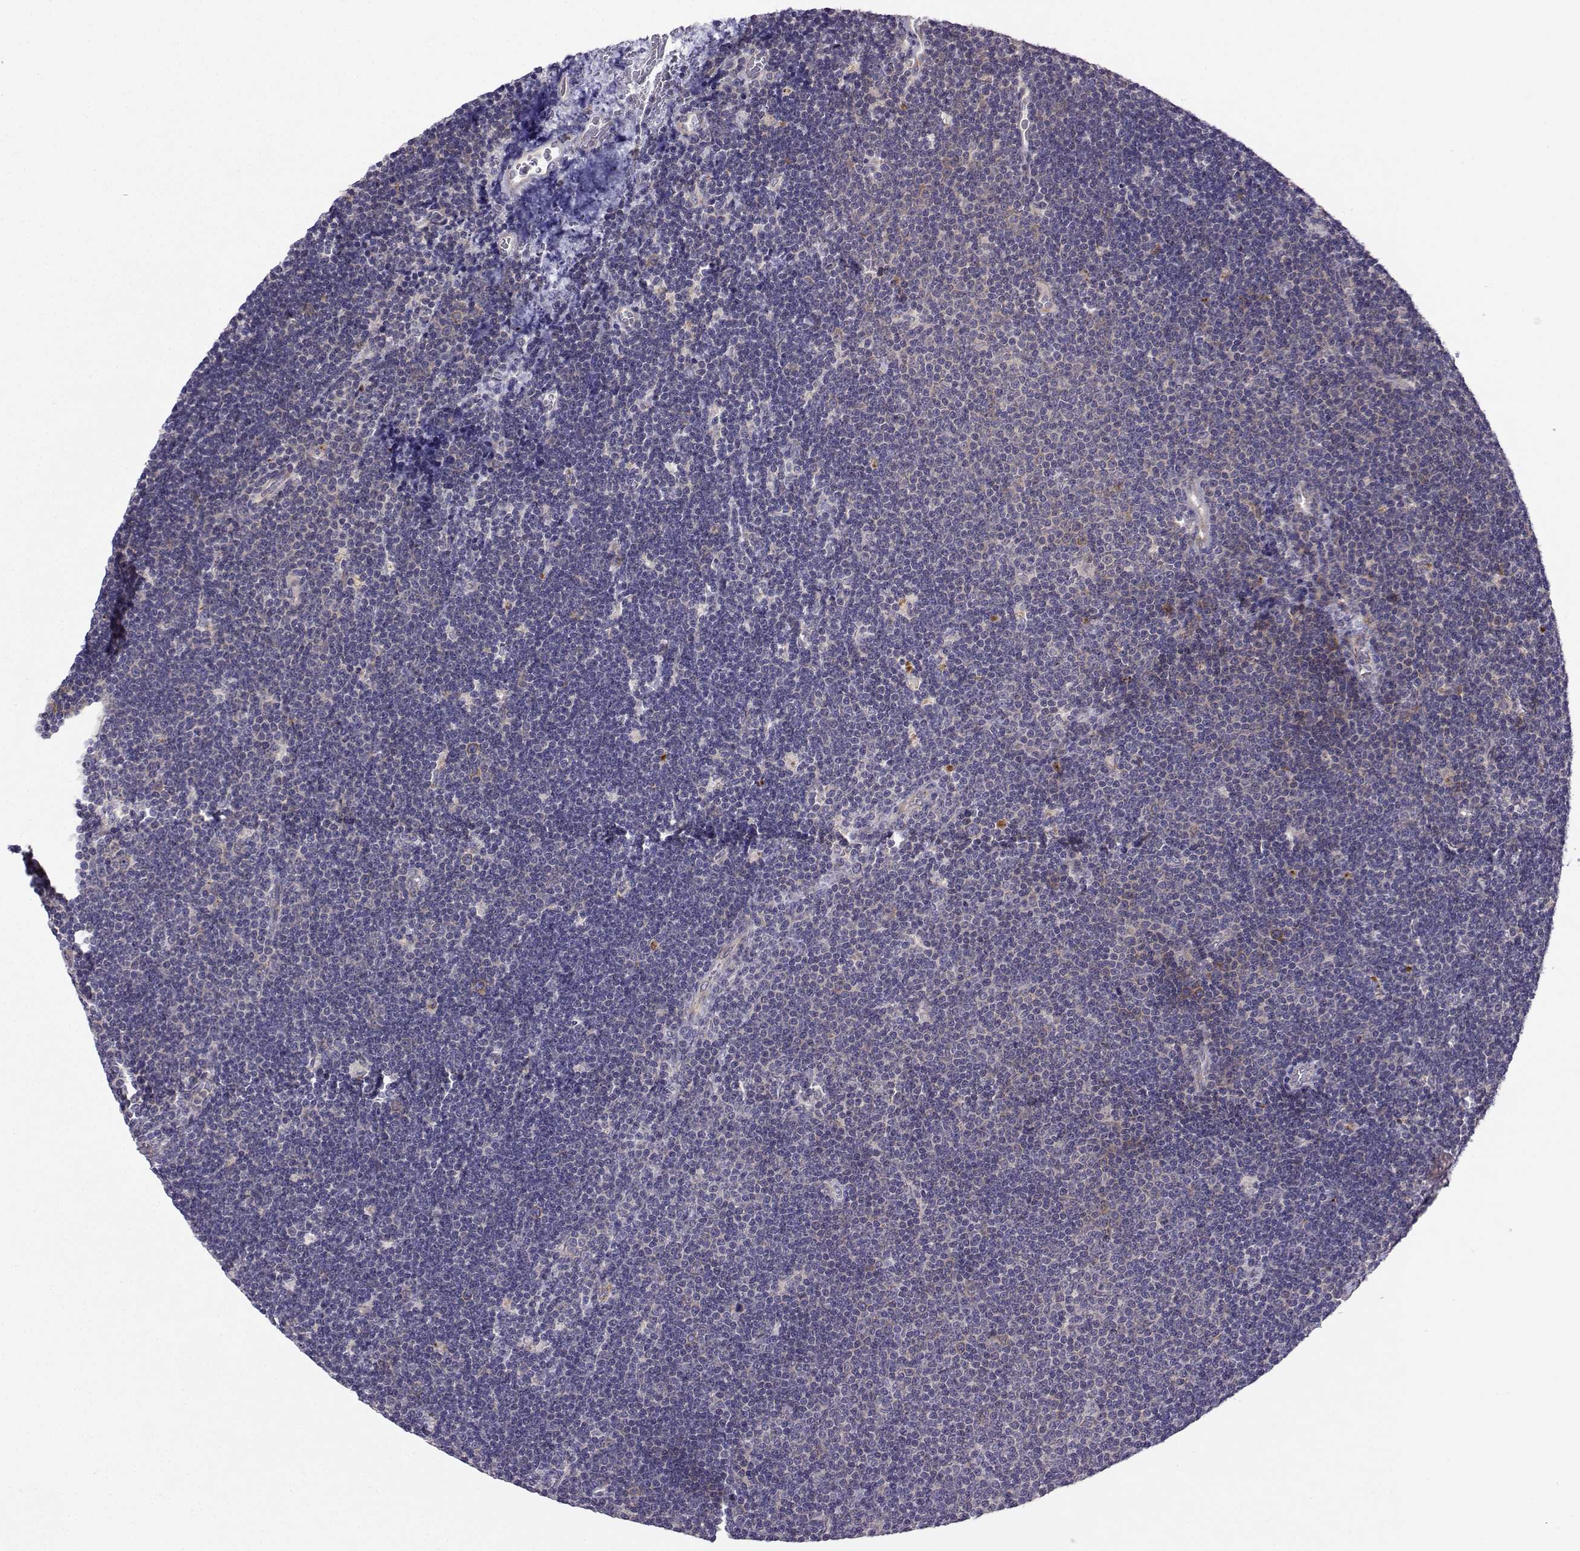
{"staining": {"intensity": "negative", "quantity": "none", "location": "none"}, "tissue": "lymphoma", "cell_type": "Tumor cells", "image_type": "cancer", "snomed": [{"axis": "morphology", "description": "Malignant lymphoma, non-Hodgkin's type, Low grade"}, {"axis": "topography", "description": "Brain"}], "caption": "A high-resolution histopathology image shows immunohistochemistry staining of malignant lymphoma, non-Hodgkin's type (low-grade), which exhibits no significant staining in tumor cells.", "gene": "STXBP5", "patient": {"sex": "female", "age": 66}}